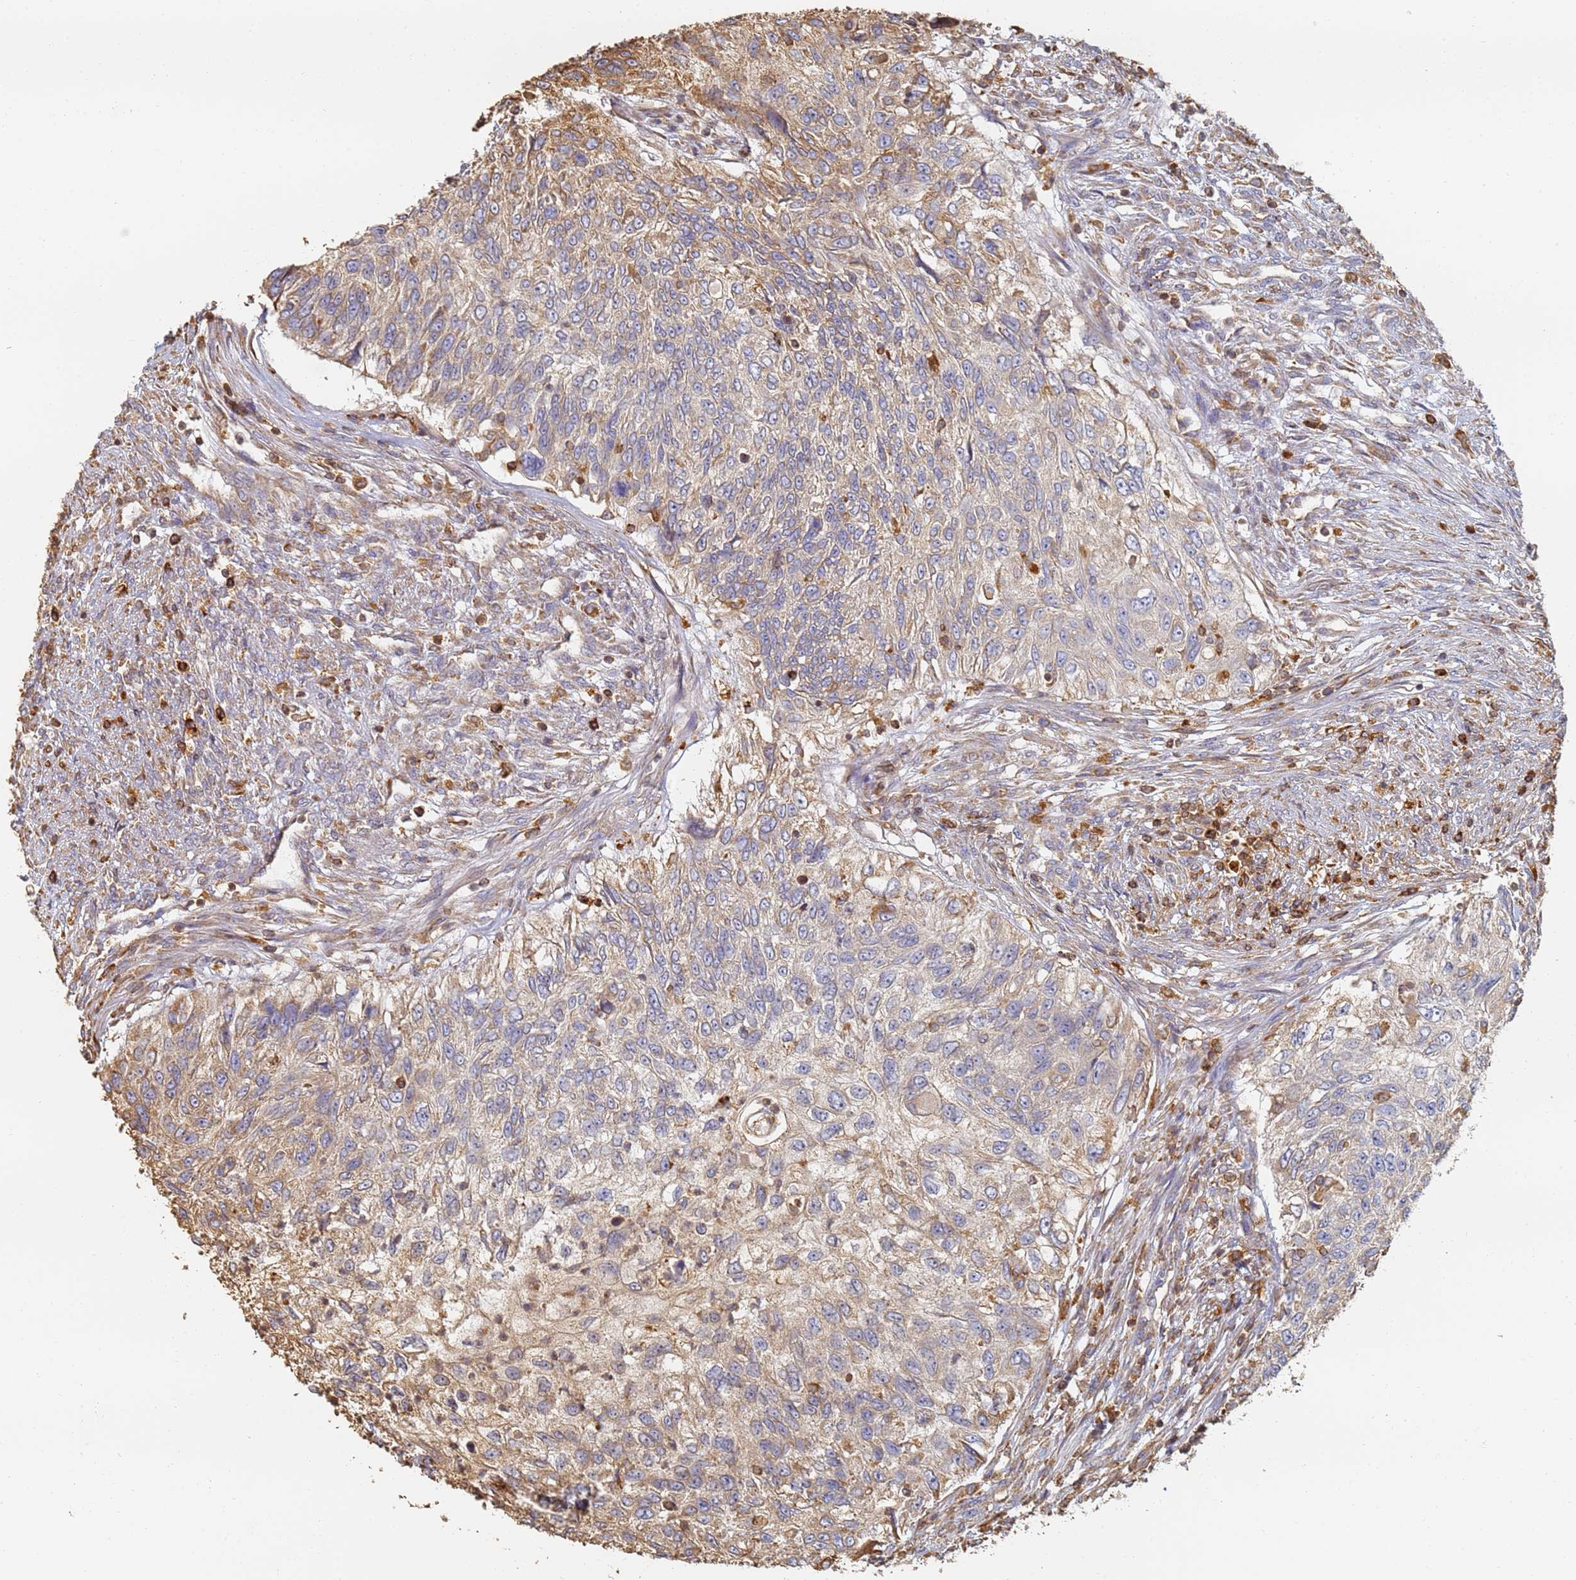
{"staining": {"intensity": "weak", "quantity": "25%-75%", "location": "cytoplasmic/membranous"}, "tissue": "urothelial cancer", "cell_type": "Tumor cells", "image_type": "cancer", "snomed": [{"axis": "morphology", "description": "Urothelial carcinoma, High grade"}, {"axis": "topography", "description": "Urinary bladder"}], "caption": "Urothelial carcinoma (high-grade) stained with a brown dye demonstrates weak cytoplasmic/membranous positive expression in about 25%-75% of tumor cells.", "gene": "BIN2", "patient": {"sex": "female", "age": 60}}